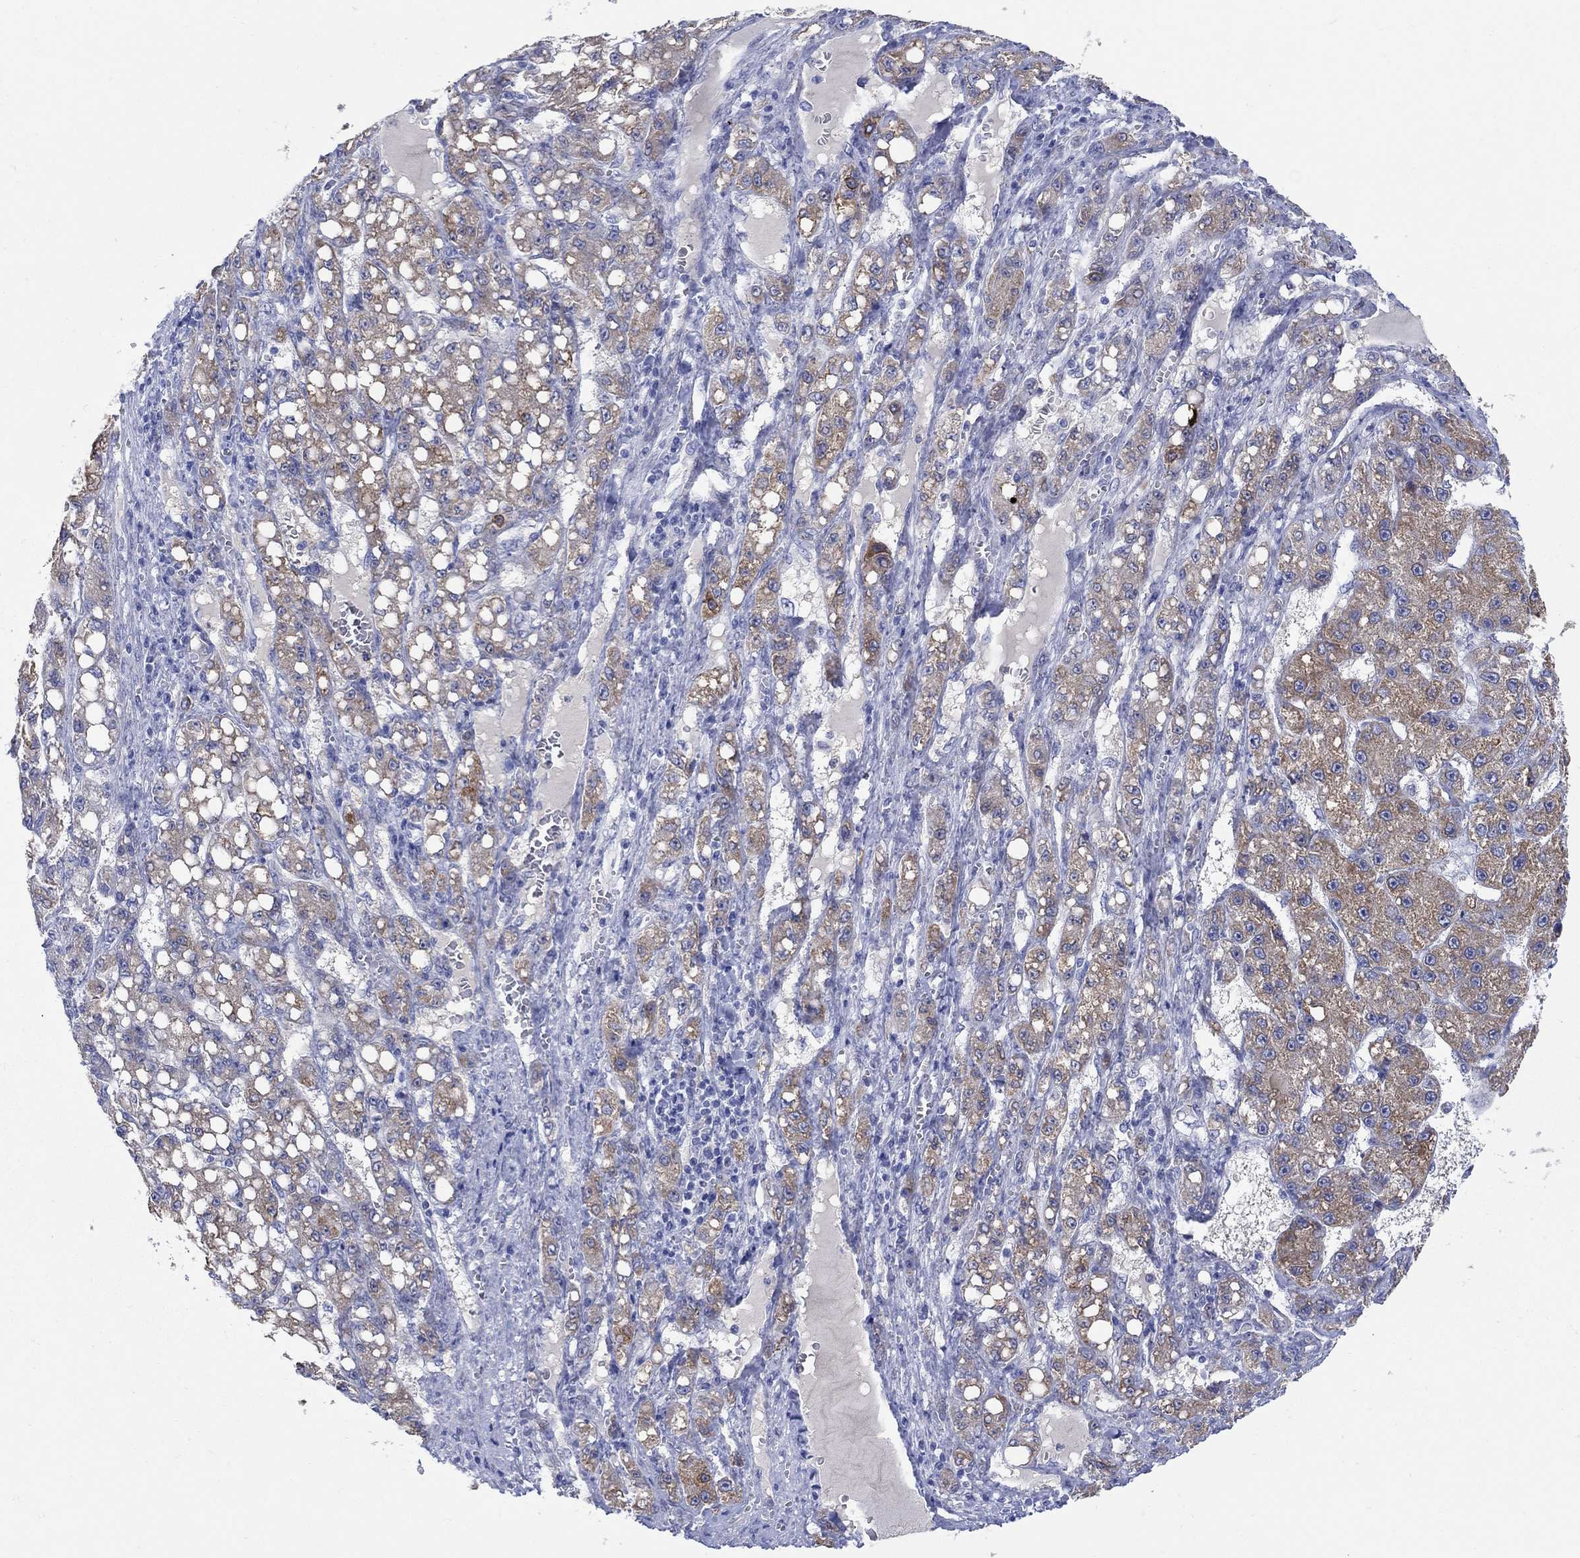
{"staining": {"intensity": "moderate", "quantity": "25%-75%", "location": "cytoplasmic/membranous"}, "tissue": "liver cancer", "cell_type": "Tumor cells", "image_type": "cancer", "snomed": [{"axis": "morphology", "description": "Carcinoma, Hepatocellular, NOS"}, {"axis": "topography", "description": "Liver"}], "caption": "This photomicrograph demonstrates immunohistochemistry staining of liver hepatocellular carcinoma, with medium moderate cytoplasmic/membranous positivity in about 25%-75% of tumor cells.", "gene": "REEP2", "patient": {"sex": "female", "age": 65}}